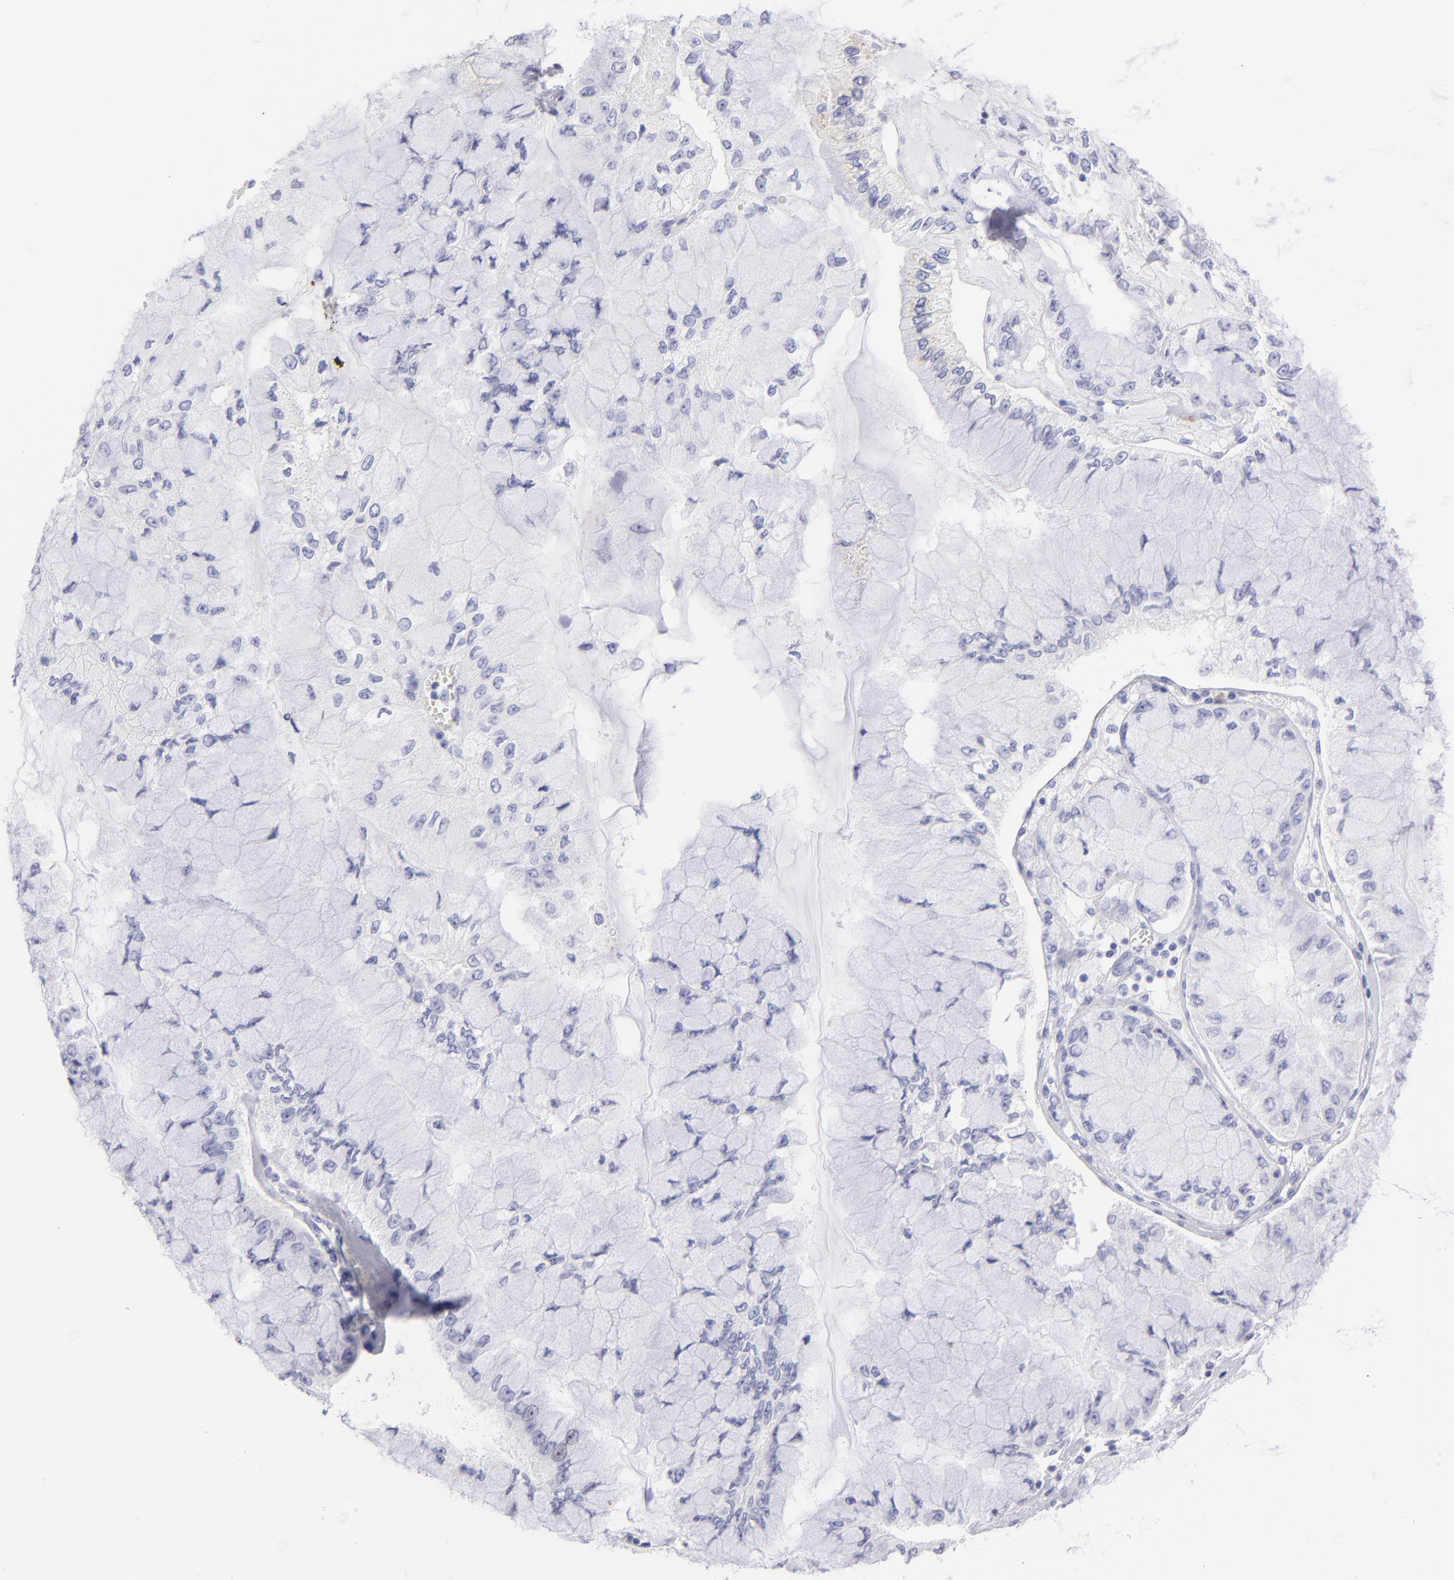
{"staining": {"intensity": "negative", "quantity": "none", "location": "none"}, "tissue": "liver cancer", "cell_type": "Tumor cells", "image_type": "cancer", "snomed": [{"axis": "morphology", "description": "Cholangiocarcinoma"}, {"axis": "topography", "description": "Liver"}], "caption": "Tumor cells show no significant positivity in liver cancer.", "gene": "SLC1A2", "patient": {"sex": "female", "age": 79}}